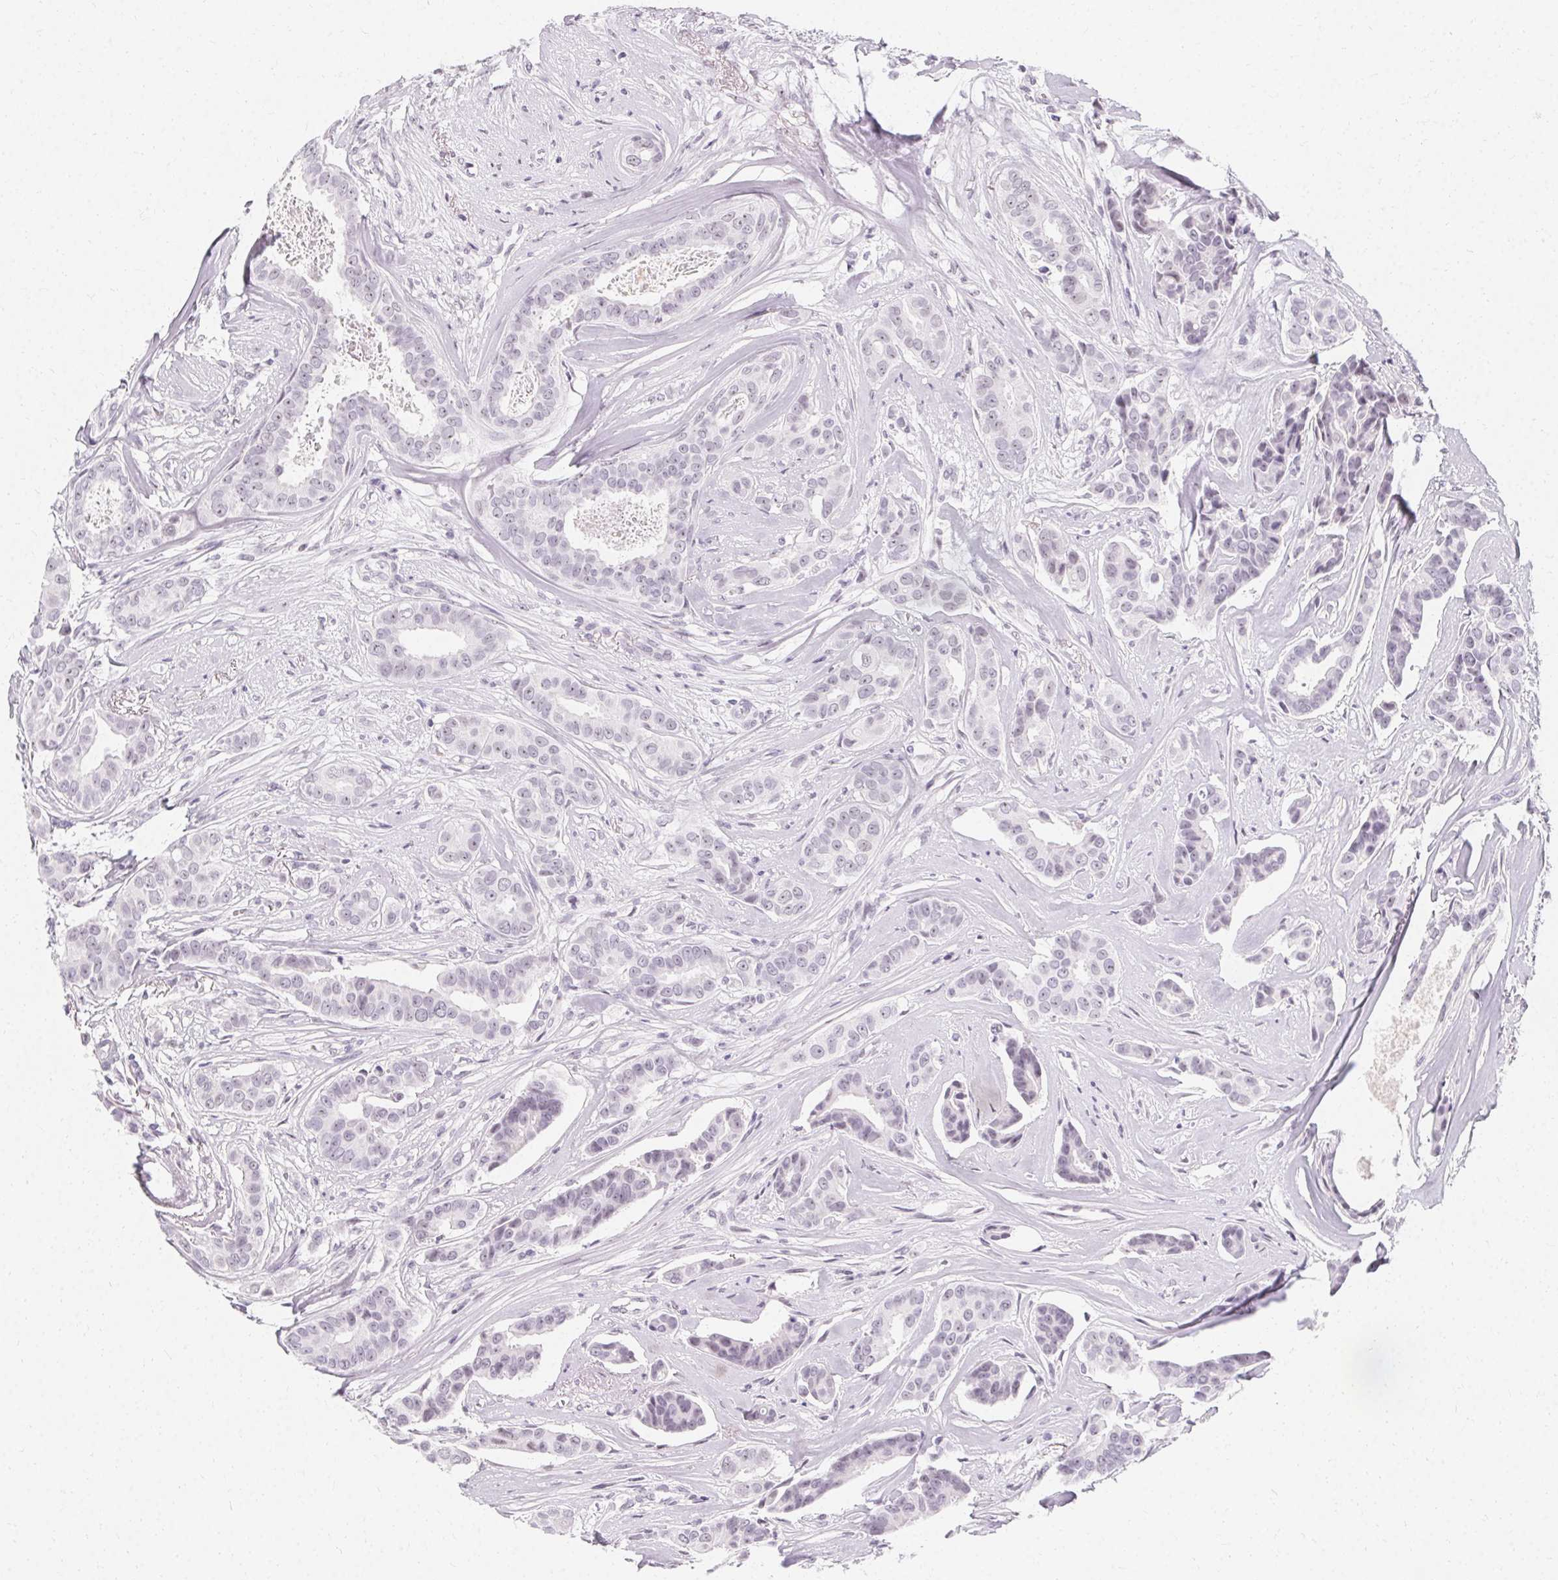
{"staining": {"intensity": "negative", "quantity": "none", "location": "none"}, "tissue": "breast cancer", "cell_type": "Tumor cells", "image_type": "cancer", "snomed": [{"axis": "morphology", "description": "Duct carcinoma"}, {"axis": "topography", "description": "Breast"}], "caption": "Protein analysis of breast cancer exhibits no significant positivity in tumor cells.", "gene": "SYNPR", "patient": {"sex": "female", "age": 45}}